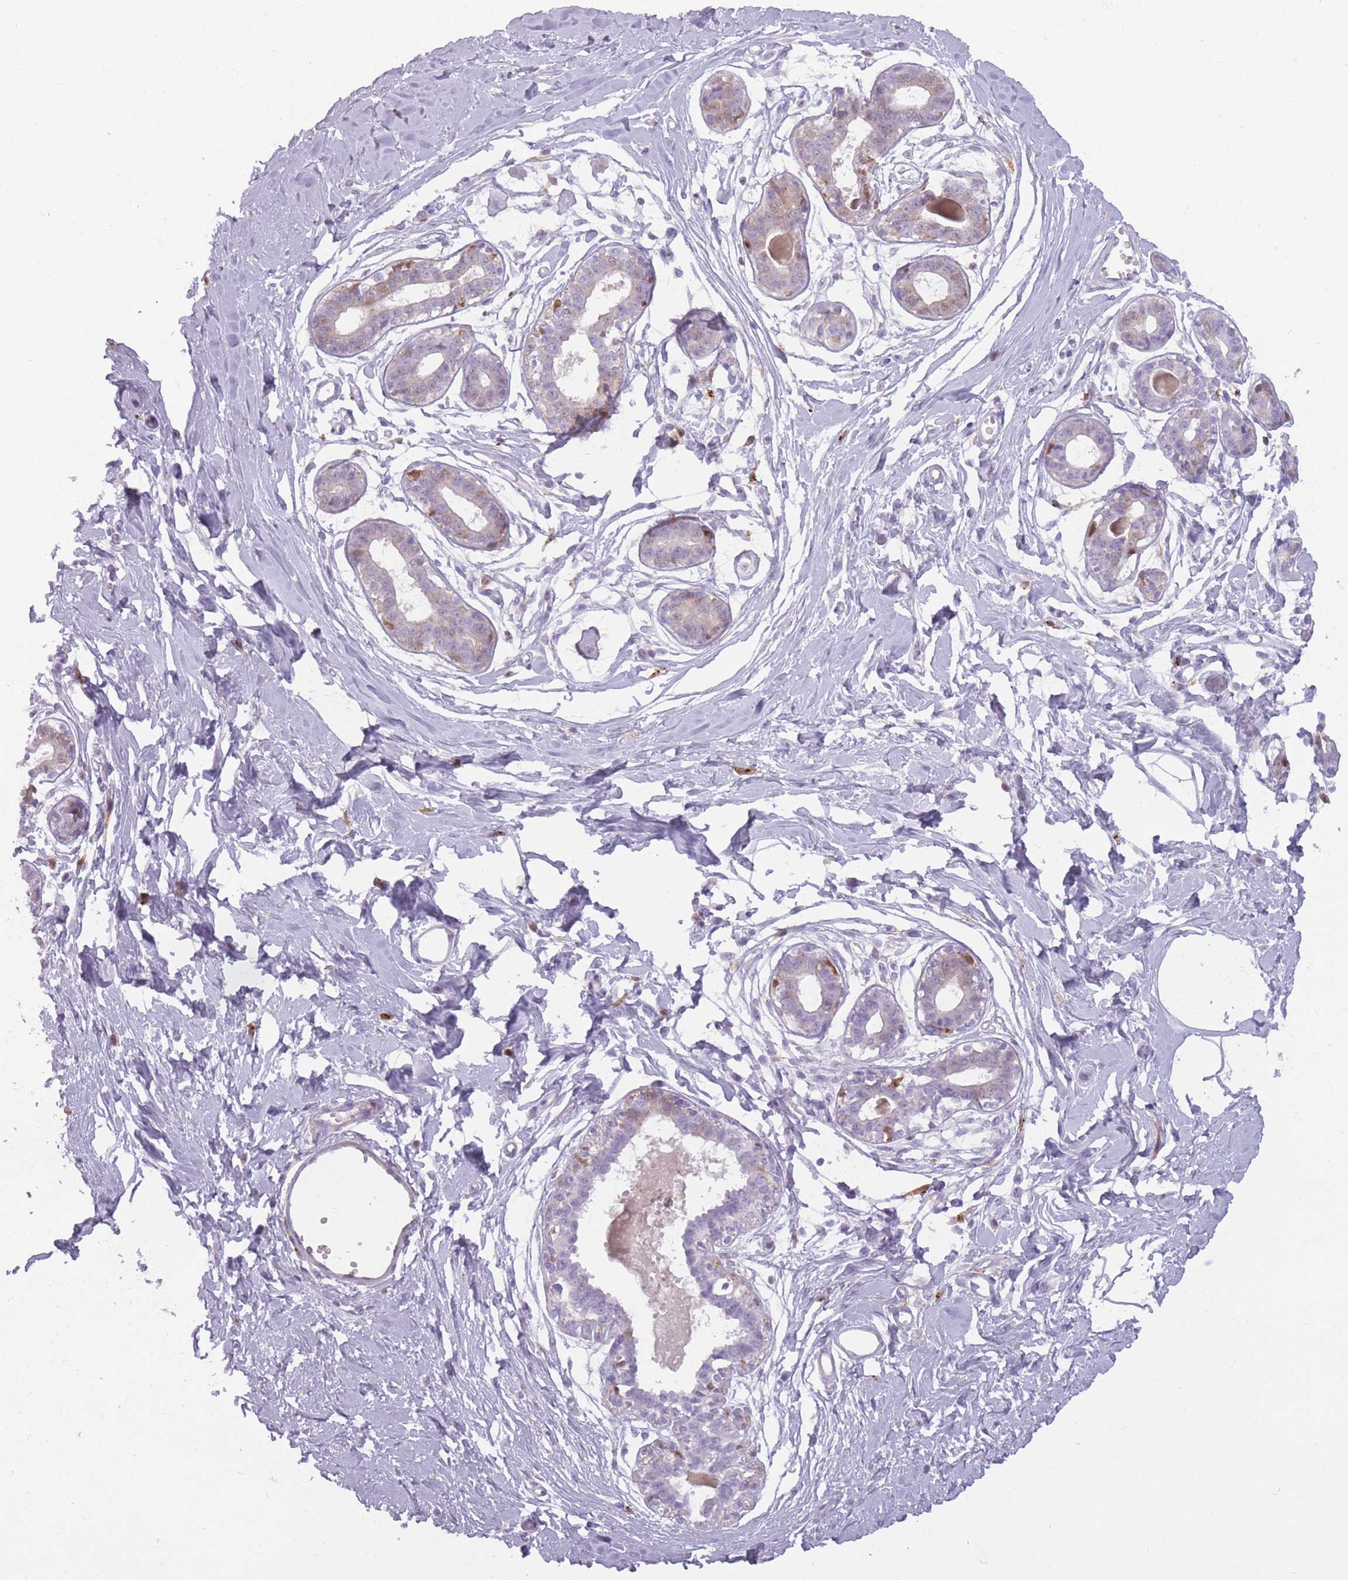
{"staining": {"intensity": "negative", "quantity": "none", "location": "none"}, "tissue": "breast", "cell_type": "Adipocytes", "image_type": "normal", "snomed": [{"axis": "morphology", "description": "Normal tissue, NOS"}, {"axis": "topography", "description": "Breast"}], "caption": "Breast stained for a protein using immunohistochemistry reveals no positivity adipocytes.", "gene": "LGALS9B", "patient": {"sex": "female", "age": 45}}